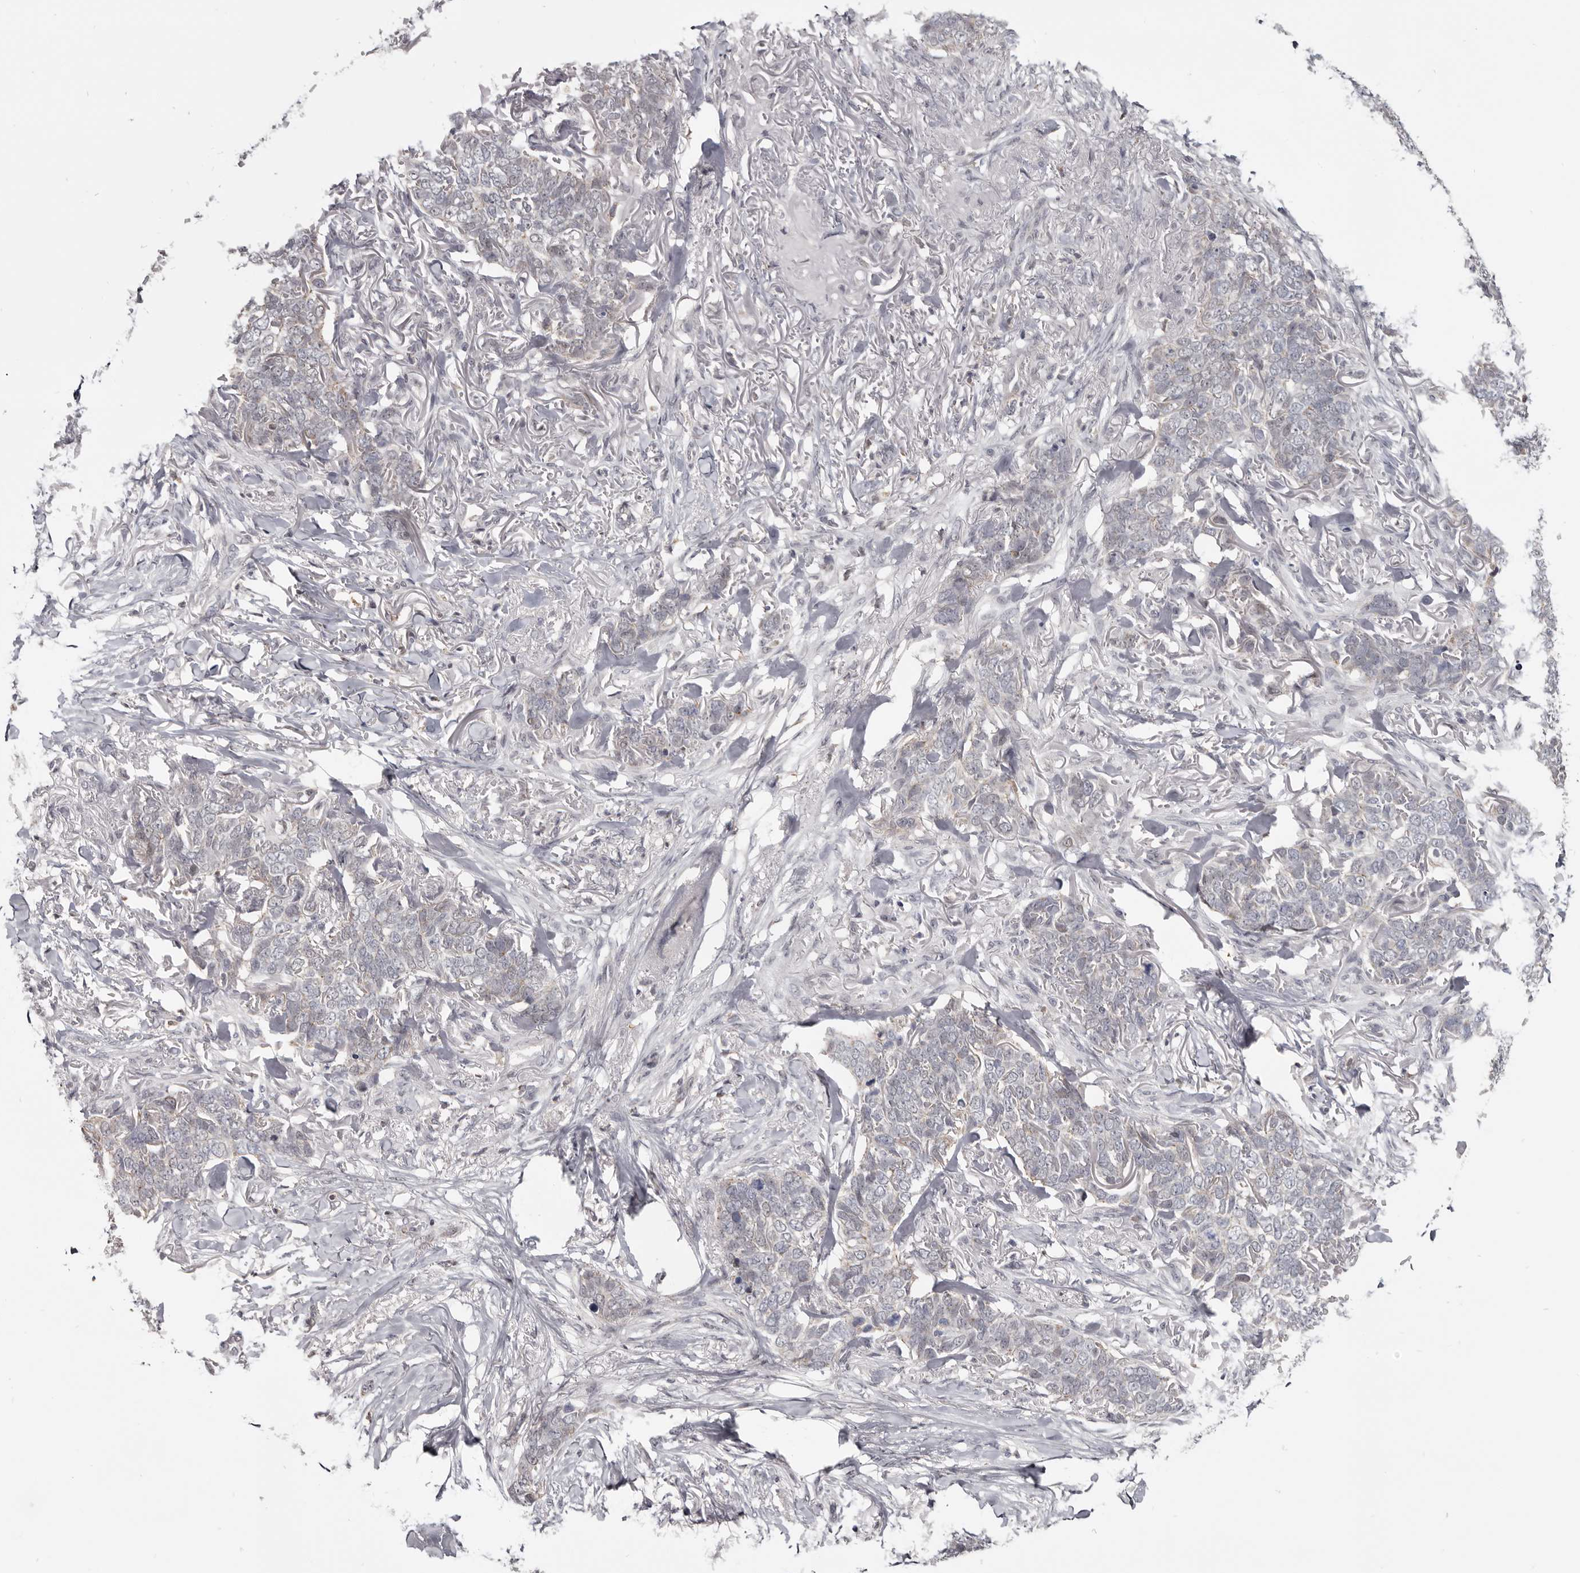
{"staining": {"intensity": "negative", "quantity": "none", "location": "none"}, "tissue": "skin cancer", "cell_type": "Tumor cells", "image_type": "cancer", "snomed": [{"axis": "morphology", "description": "Normal tissue, NOS"}, {"axis": "morphology", "description": "Basal cell carcinoma"}, {"axis": "topography", "description": "Skin"}], "caption": "Tumor cells show no significant protein expression in skin cancer (basal cell carcinoma). (DAB (3,3'-diaminobenzidine) immunohistochemistry (IHC) with hematoxylin counter stain).", "gene": "CGN", "patient": {"sex": "male", "age": 77}}